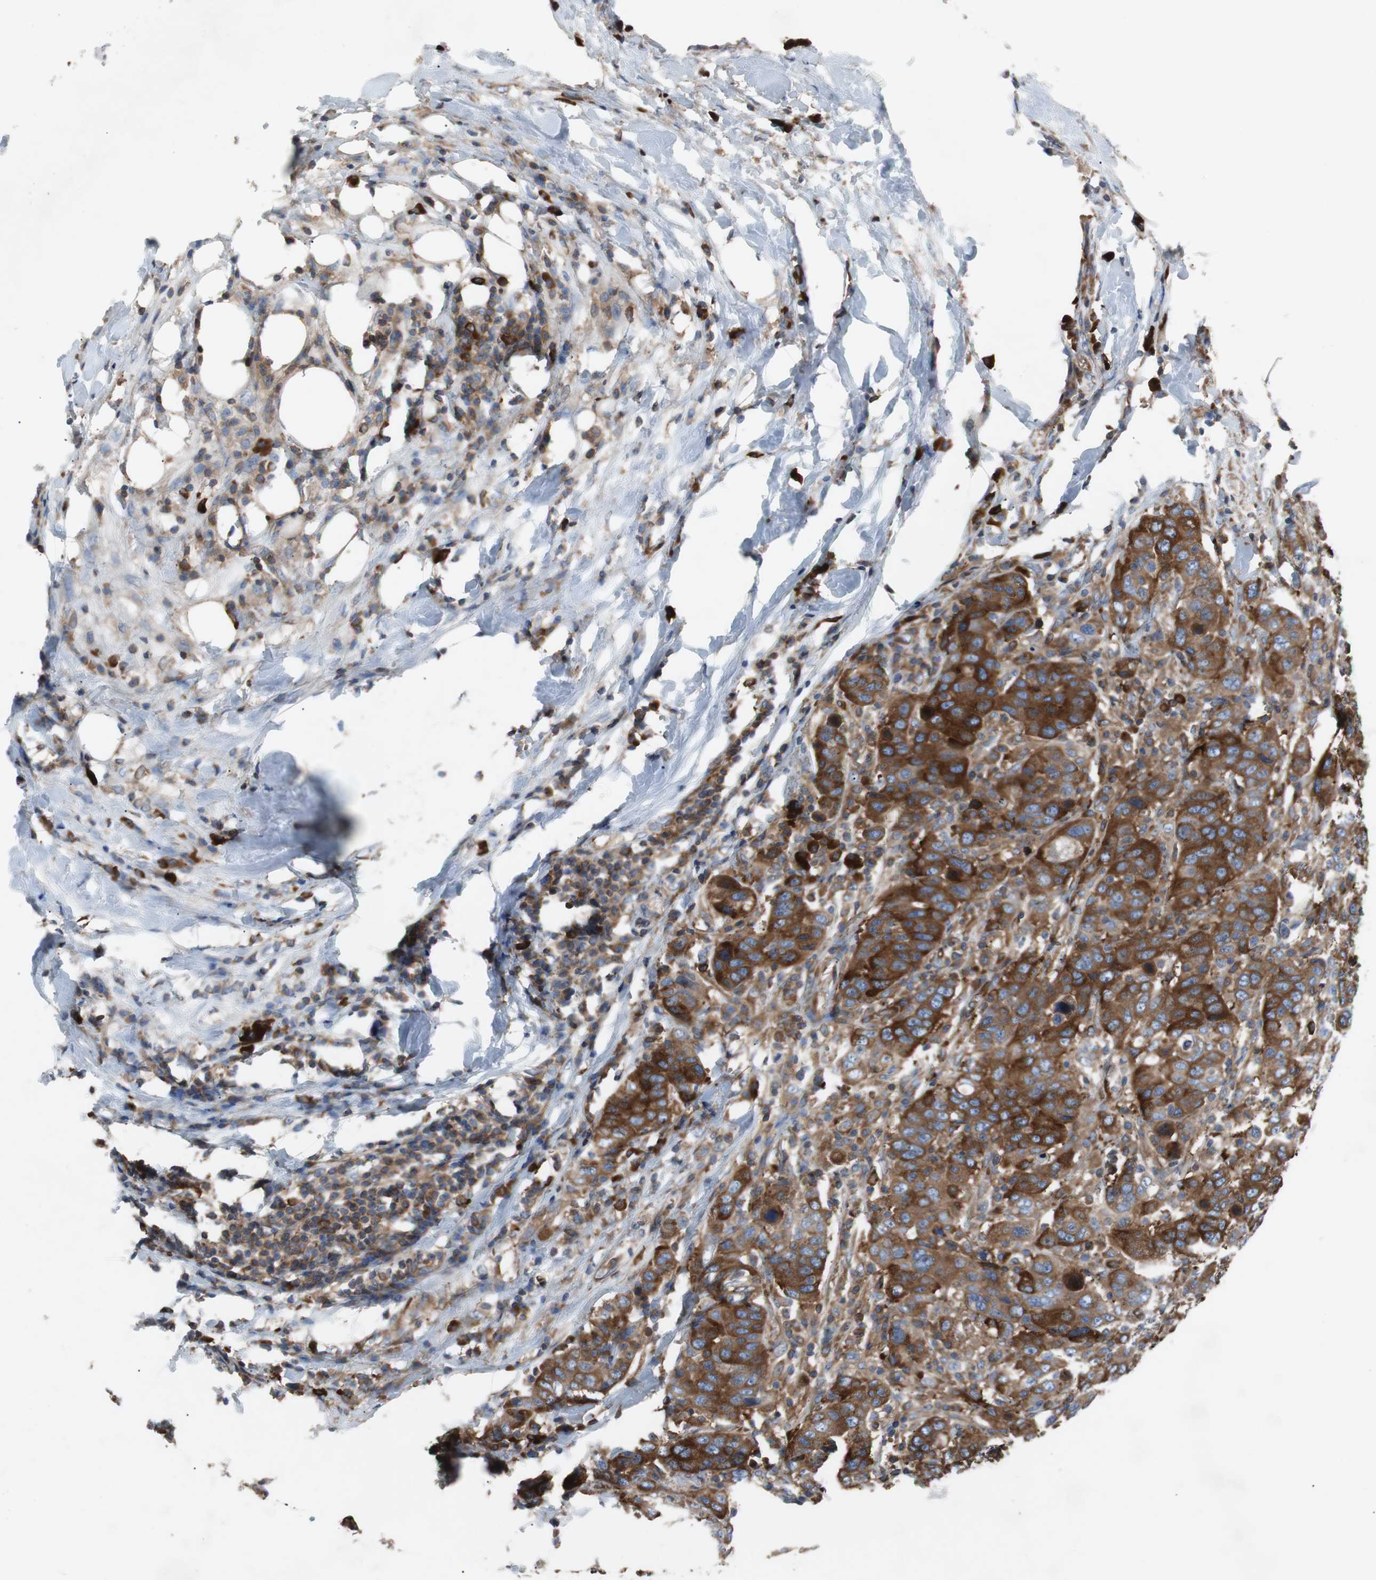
{"staining": {"intensity": "strong", "quantity": ">75%", "location": "cytoplasmic/membranous"}, "tissue": "breast cancer", "cell_type": "Tumor cells", "image_type": "cancer", "snomed": [{"axis": "morphology", "description": "Duct carcinoma"}, {"axis": "topography", "description": "Breast"}], "caption": "Immunohistochemistry (IHC) (DAB (3,3'-diaminobenzidine)) staining of breast cancer displays strong cytoplasmic/membranous protein expression in about >75% of tumor cells. (brown staining indicates protein expression, while blue staining denotes nuclei).", "gene": "GYS1", "patient": {"sex": "female", "age": 37}}